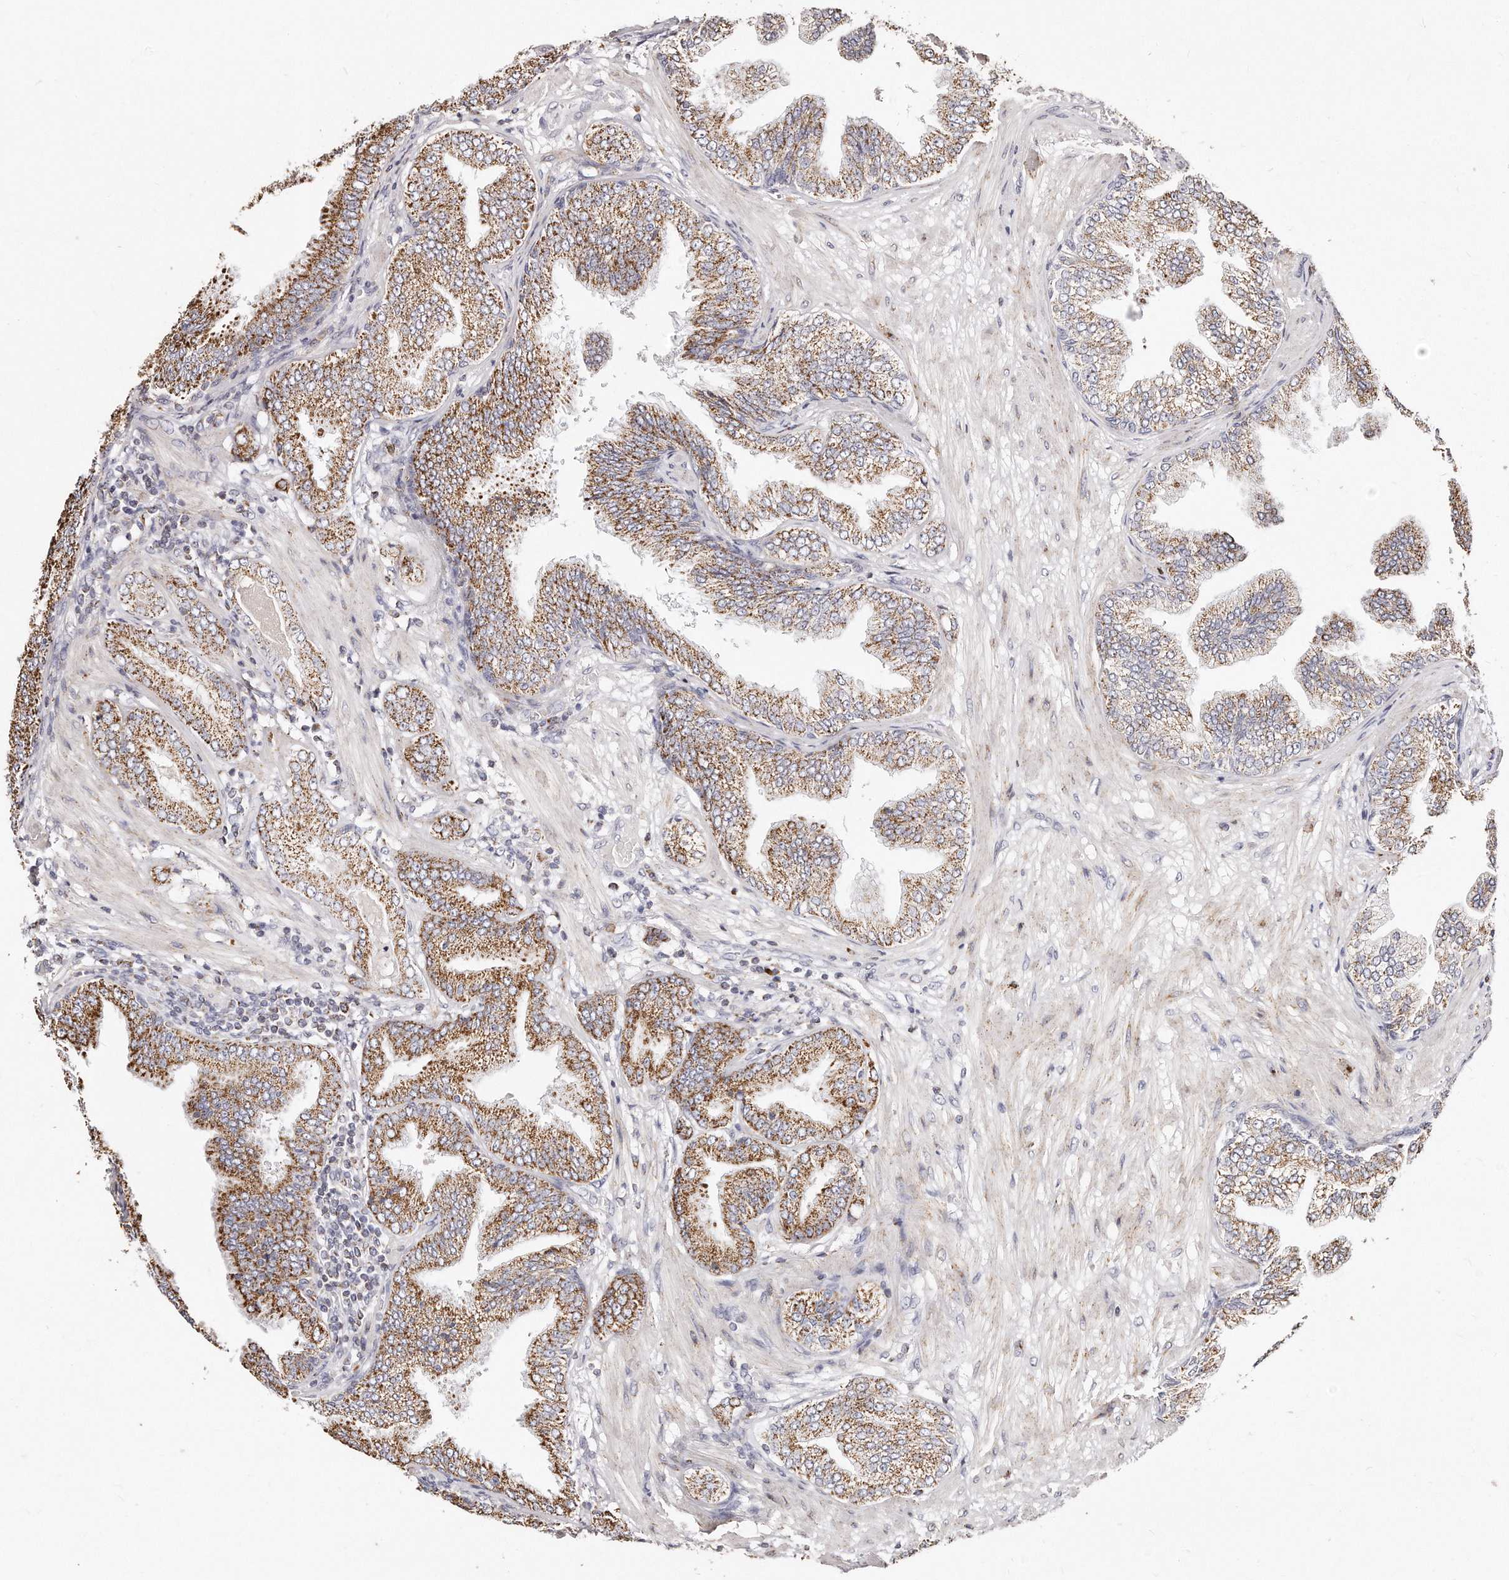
{"staining": {"intensity": "moderate", "quantity": ">75%", "location": "cytoplasmic/membranous"}, "tissue": "prostate cancer", "cell_type": "Tumor cells", "image_type": "cancer", "snomed": [{"axis": "morphology", "description": "Adenocarcinoma, Low grade"}, {"axis": "topography", "description": "Prostate"}], "caption": "A medium amount of moderate cytoplasmic/membranous staining is appreciated in about >75% of tumor cells in prostate cancer tissue. The staining is performed using DAB (3,3'-diaminobenzidine) brown chromogen to label protein expression. The nuclei are counter-stained blue using hematoxylin.", "gene": "RTKN", "patient": {"sex": "male", "age": 63}}